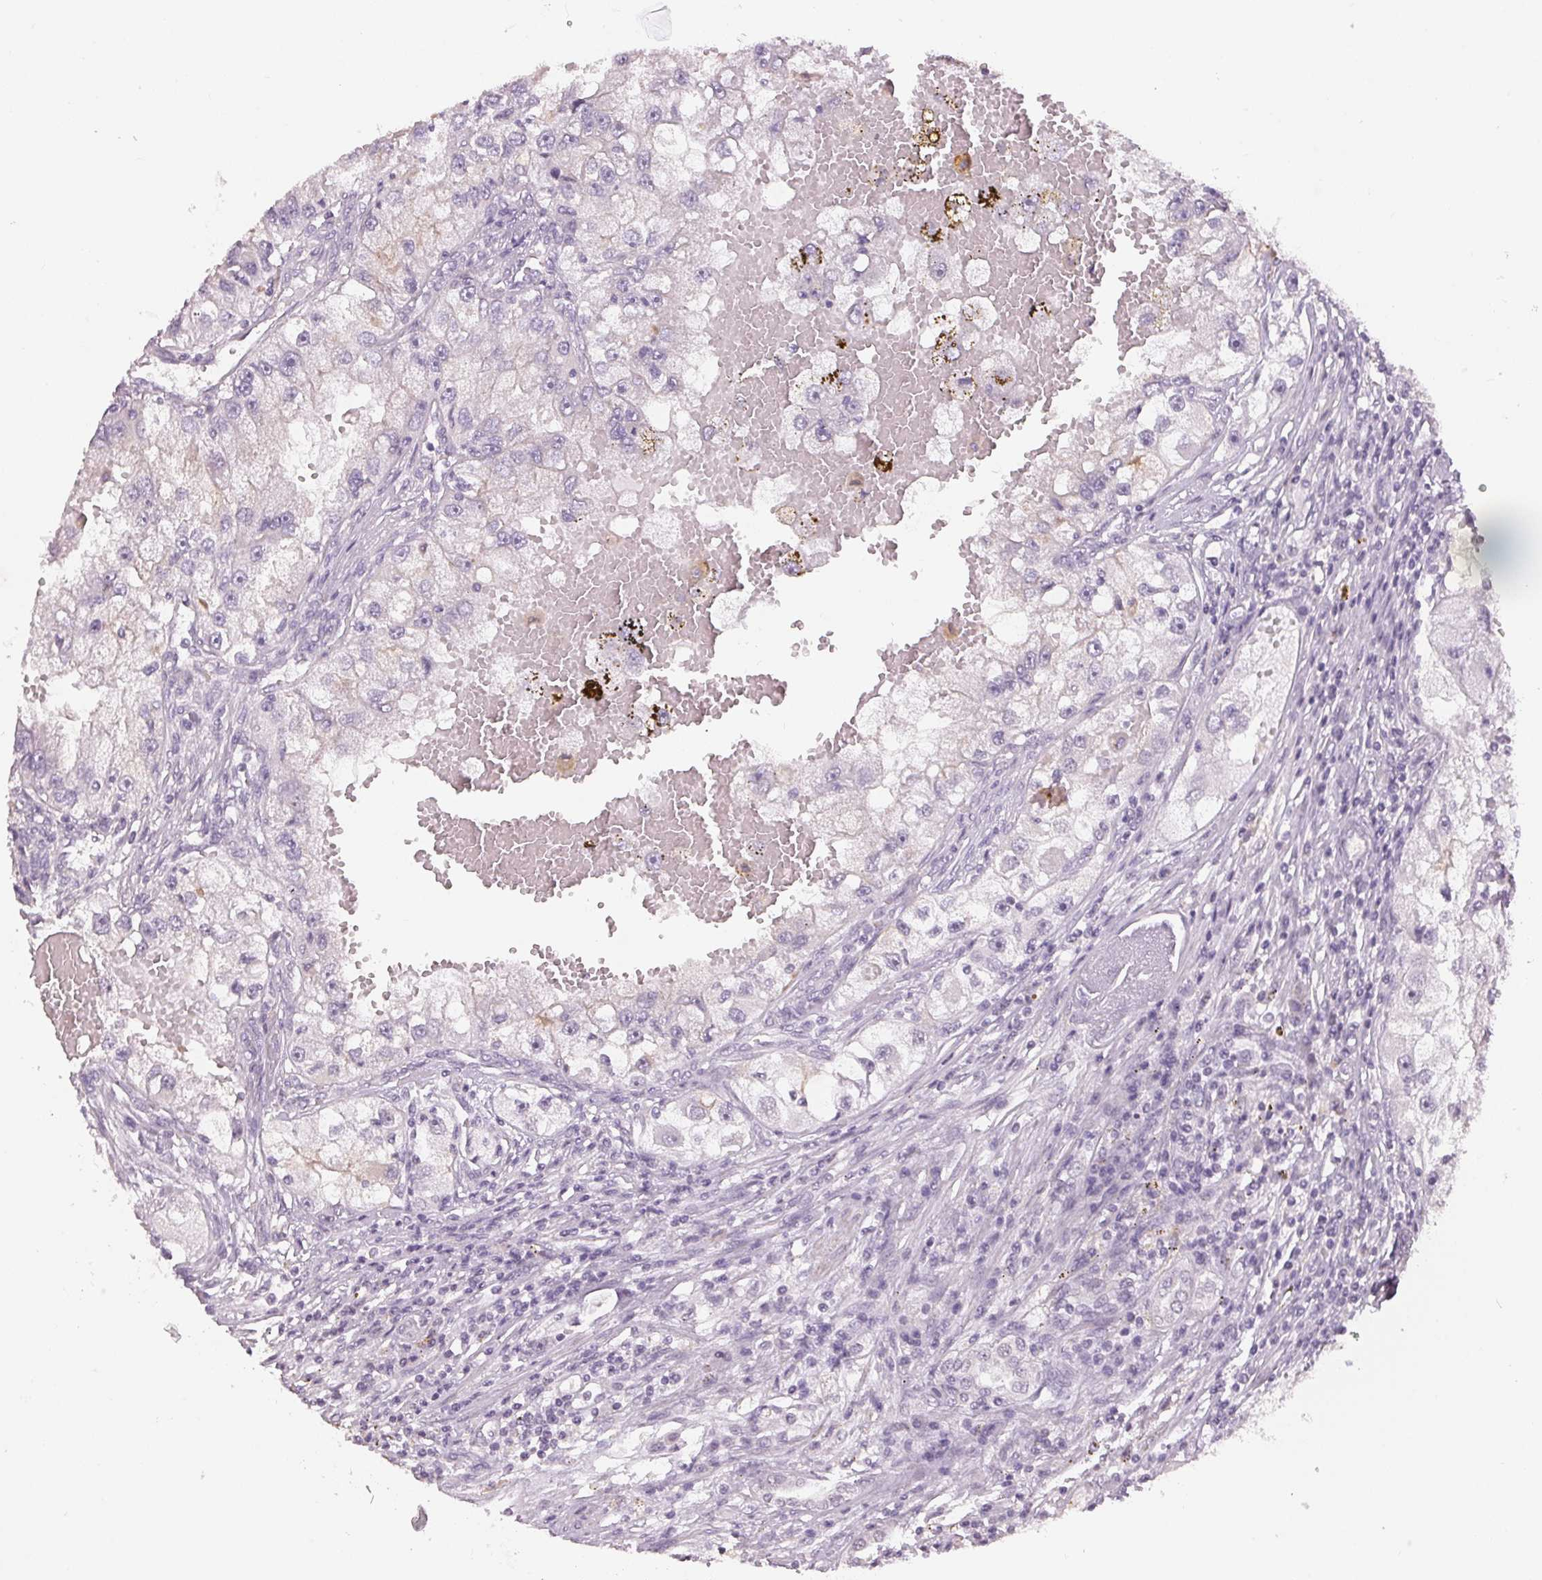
{"staining": {"intensity": "negative", "quantity": "none", "location": "none"}, "tissue": "renal cancer", "cell_type": "Tumor cells", "image_type": "cancer", "snomed": [{"axis": "morphology", "description": "Adenocarcinoma, NOS"}, {"axis": "topography", "description": "Kidney"}], "caption": "DAB immunohistochemical staining of renal cancer (adenocarcinoma) reveals no significant expression in tumor cells.", "gene": "TMEM174", "patient": {"sex": "male", "age": 63}}